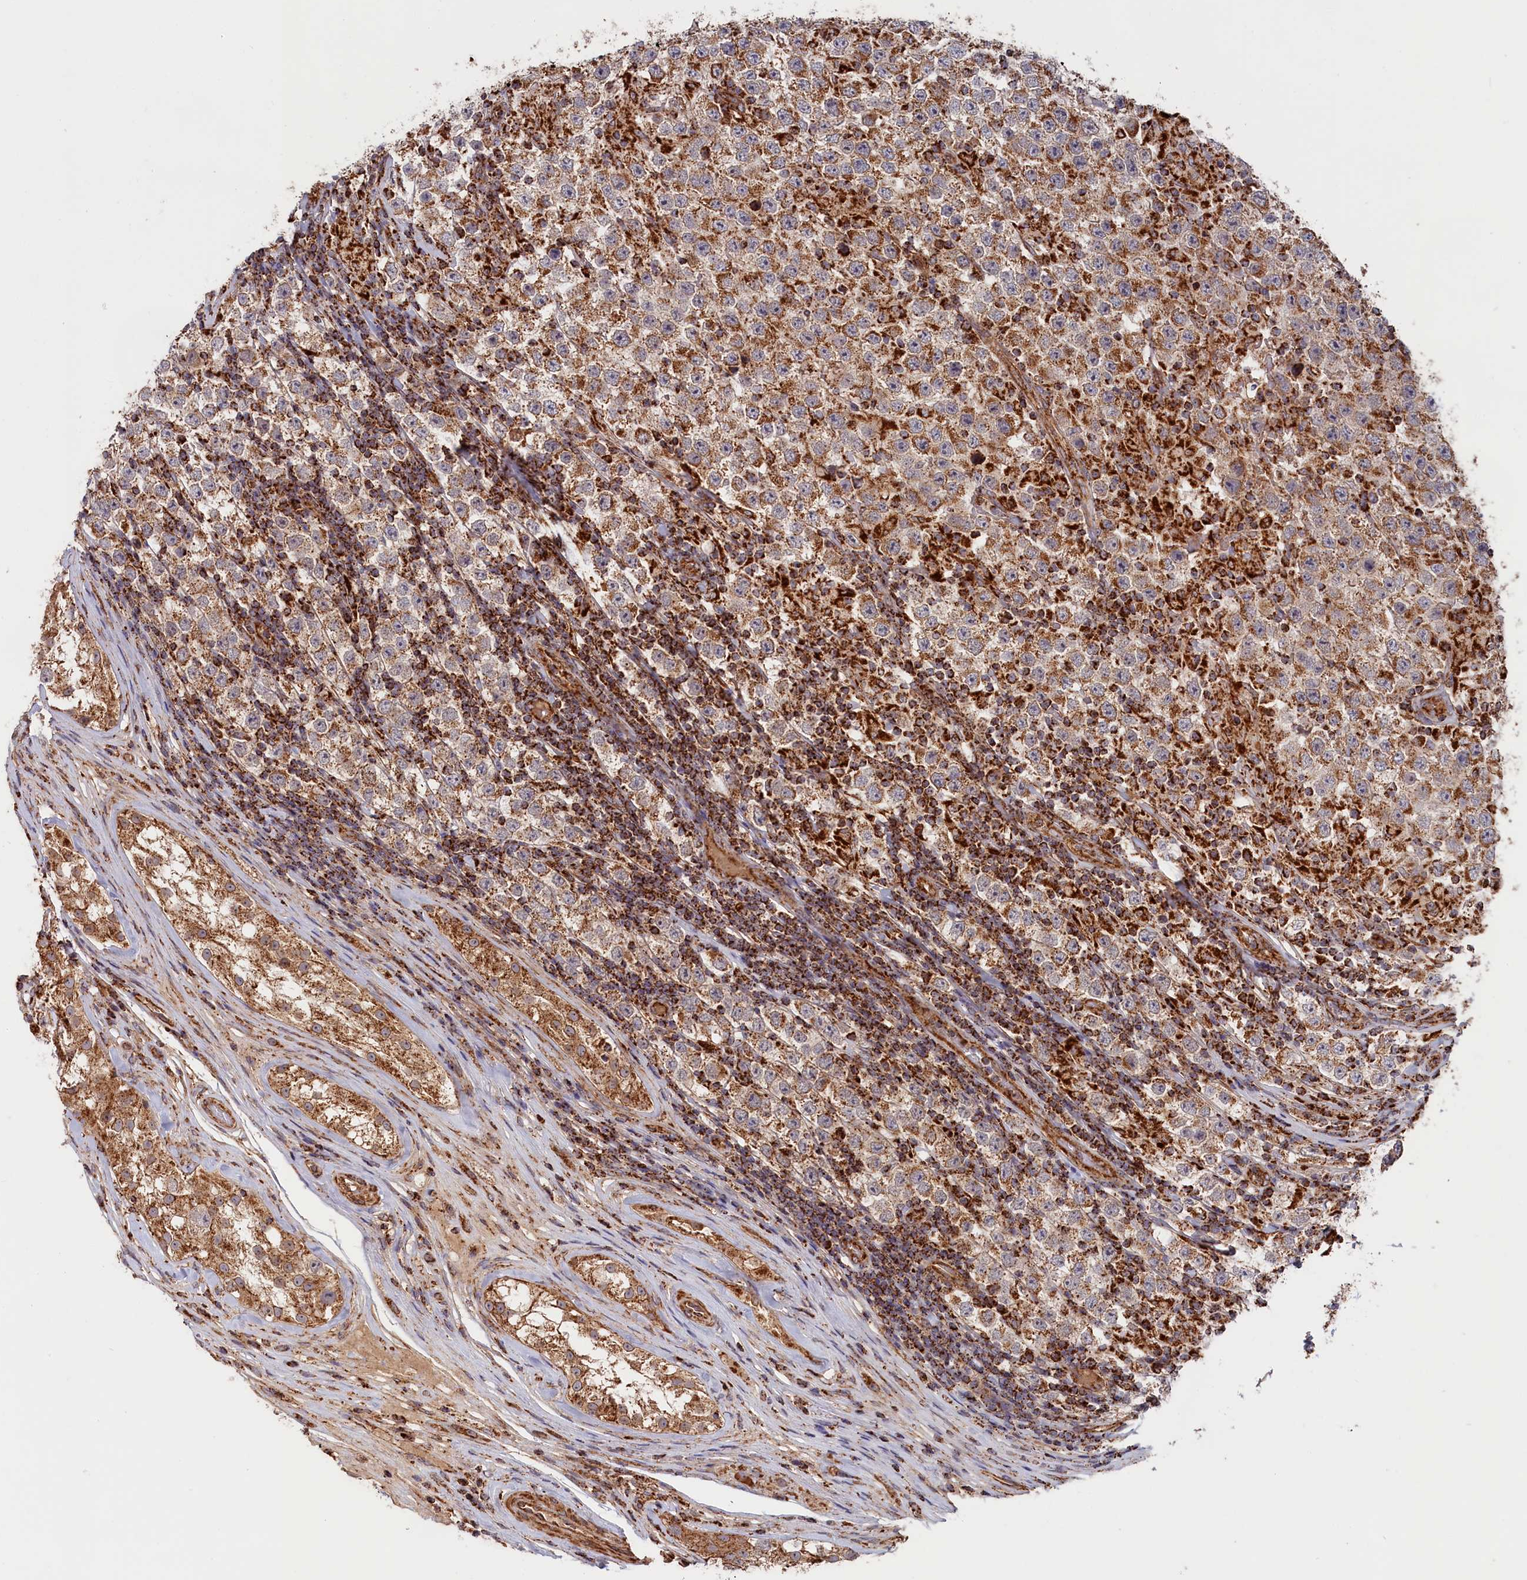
{"staining": {"intensity": "moderate", "quantity": ">75%", "location": "cytoplasmic/membranous"}, "tissue": "testis cancer", "cell_type": "Tumor cells", "image_type": "cancer", "snomed": [{"axis": "morphology", "description": "Normal tissue, NOS"}, {"axis": "morphology", "description": "Urothelial carcinoma, High grade"}, {"axis": "morphology", "description": "Seminoma, NOS"}, {"axis": "morphology", "description": "Carcinoma, Embryonal, NOS"}, {"axis": "topography", "description": "Urinary bladder"}, {"axis": "topography", "description": "Testis"}], "caption": "A histopathology image of embryonal carcinoma (testis) stained for a protein demonstrates moderate cytoplasmic/membranous brown staining in tumor cells. (brown staining indicates protein expression, while blue staining denotes nuclei).", "gene": "MACROD1", "patient": {"sex": "male", "age": 41}}